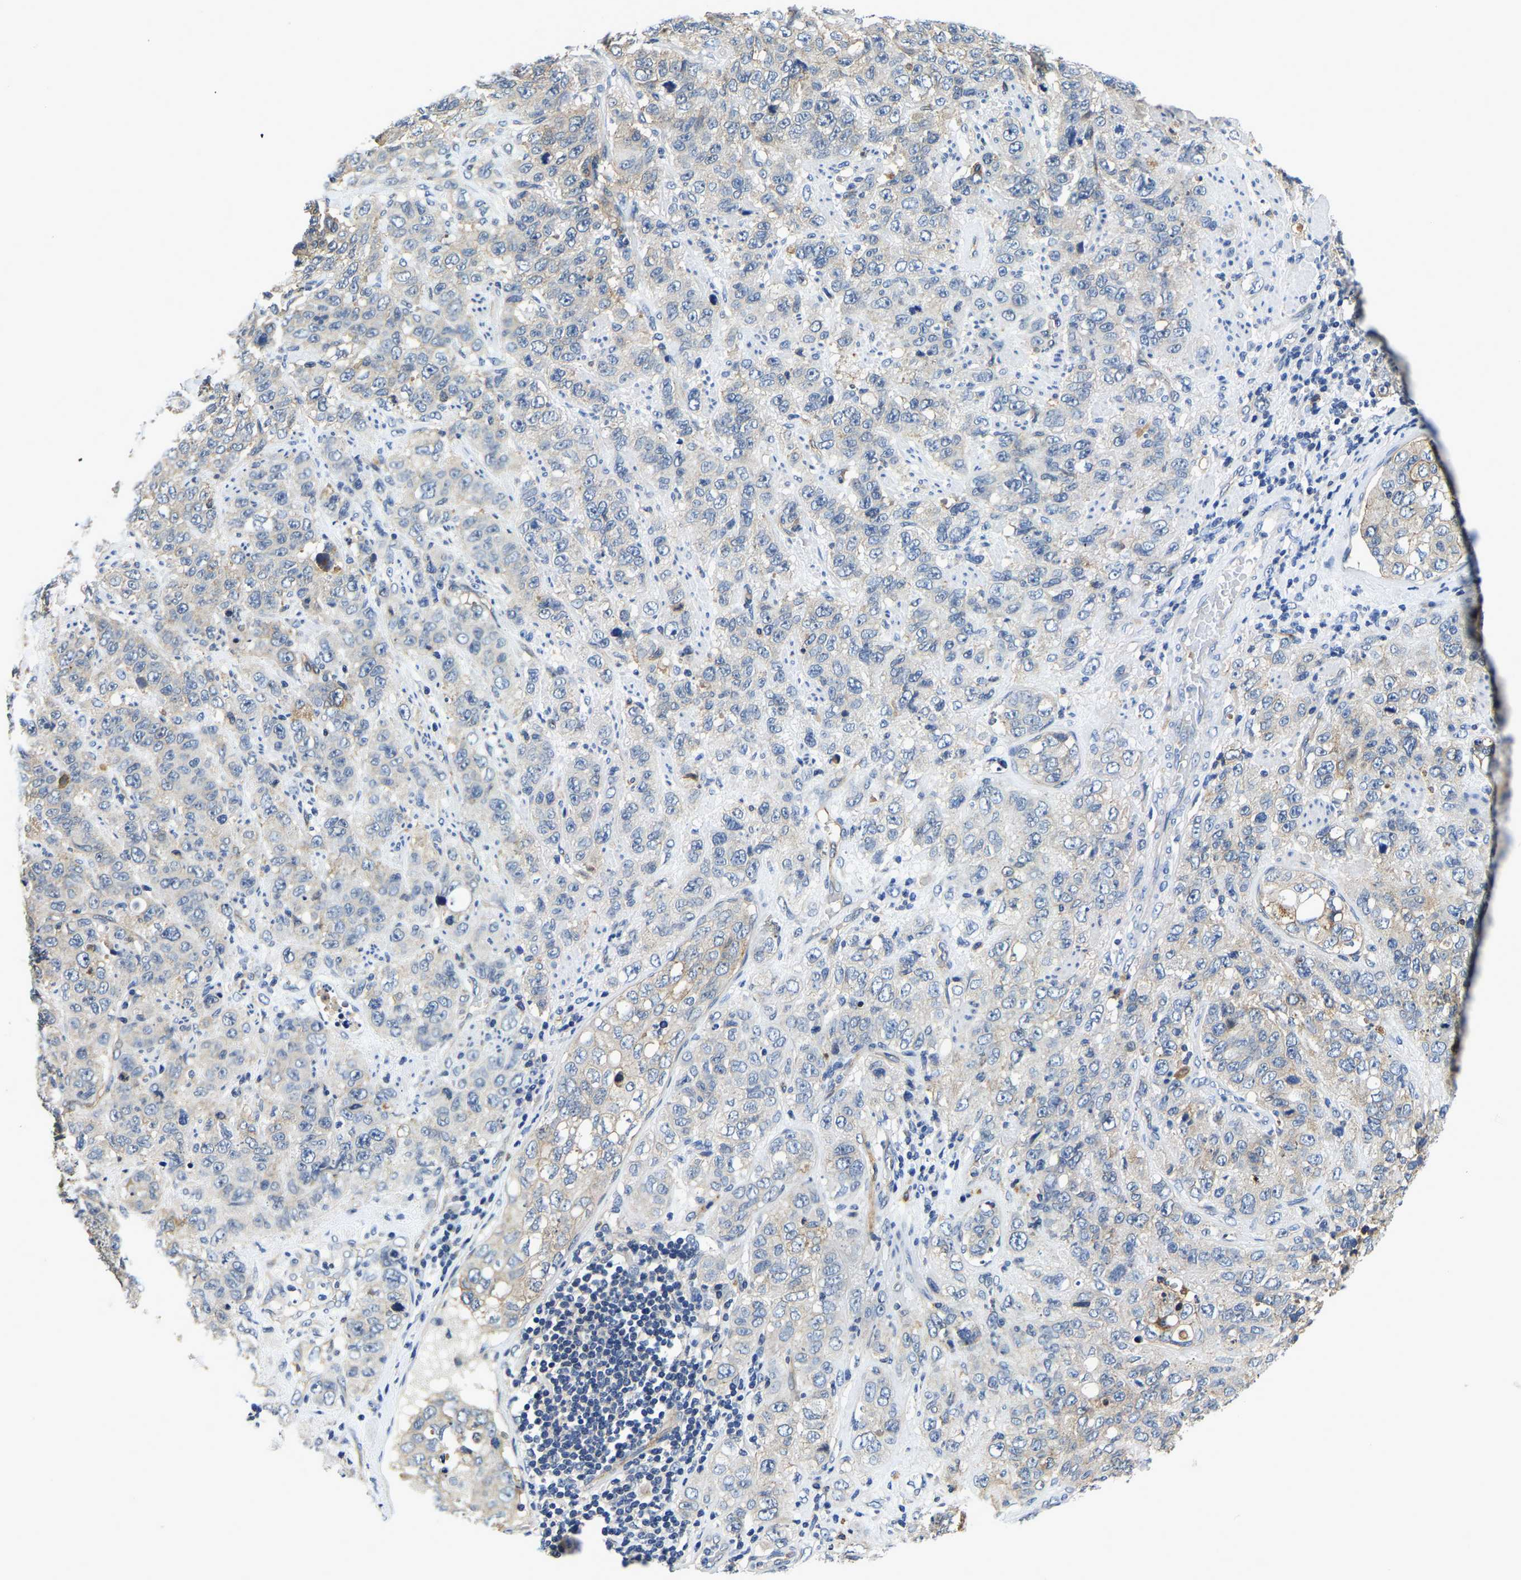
{"staining": {"intensity": "negative", "quantity": "none", "location": "none"}, "tissue": "stomach cancer", "cell_type": "Tumor cells", "image_type": "cancer", "snomed": [{"axis": "morphology", "description": "Adenocarcinoma, NOS"}, {"axis": "topography", "description": "Stomach"}], "caption": "A high-resolution micrograph shows immunohistochemistry (IHC) staining of stomach adenocarcinoma, which reveals no significant positivity in tumor cells. Nuclei are stained in blue.", "gene": "ITGA2", "patient": {"sex": "male", "age": 48}}